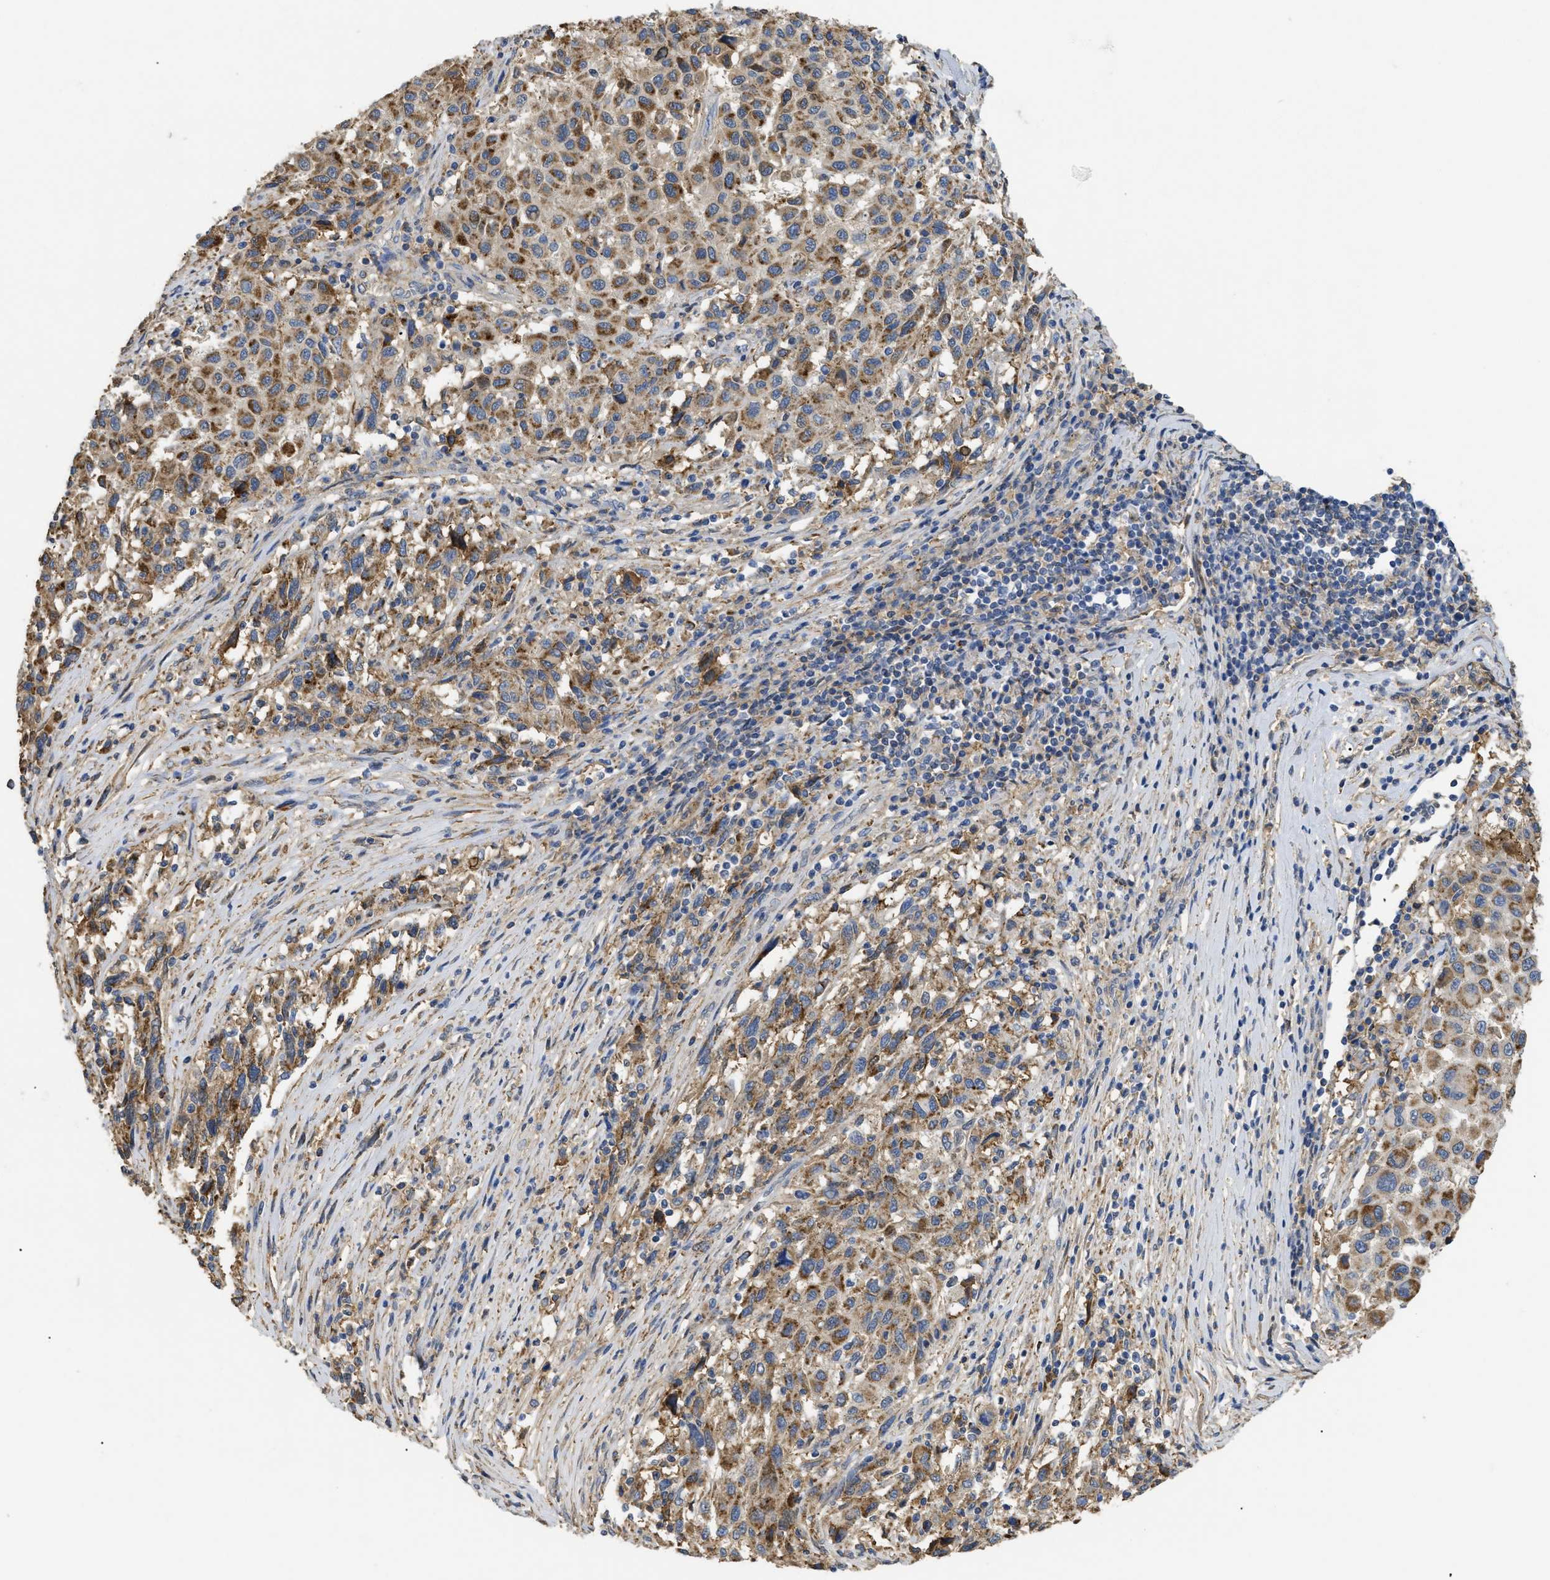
{"staining": {"intensity": "moderate", "quantity": ">75%", "location": "cytoplasmic/membranous"}, "tissue": "melanoma", "cell_type": "Tumor cells", "image_type": "cancer", "snomed": [{"axis": "morphology", "description": "Malignant melanoma, Metastatic site"}, {"axis": "topography", "description": "Lymph node"}], "caption": "The histopathology image shows a brown stain indicating the presence of a protein in the cytoplasmic/membranous of tumor cells in malignant melanoma (metastatic site). (DAB IHC with brightfield microscopy, high magnification).", "gene": "ANXA4", "patient": {"sex": "male", "age": 61}}